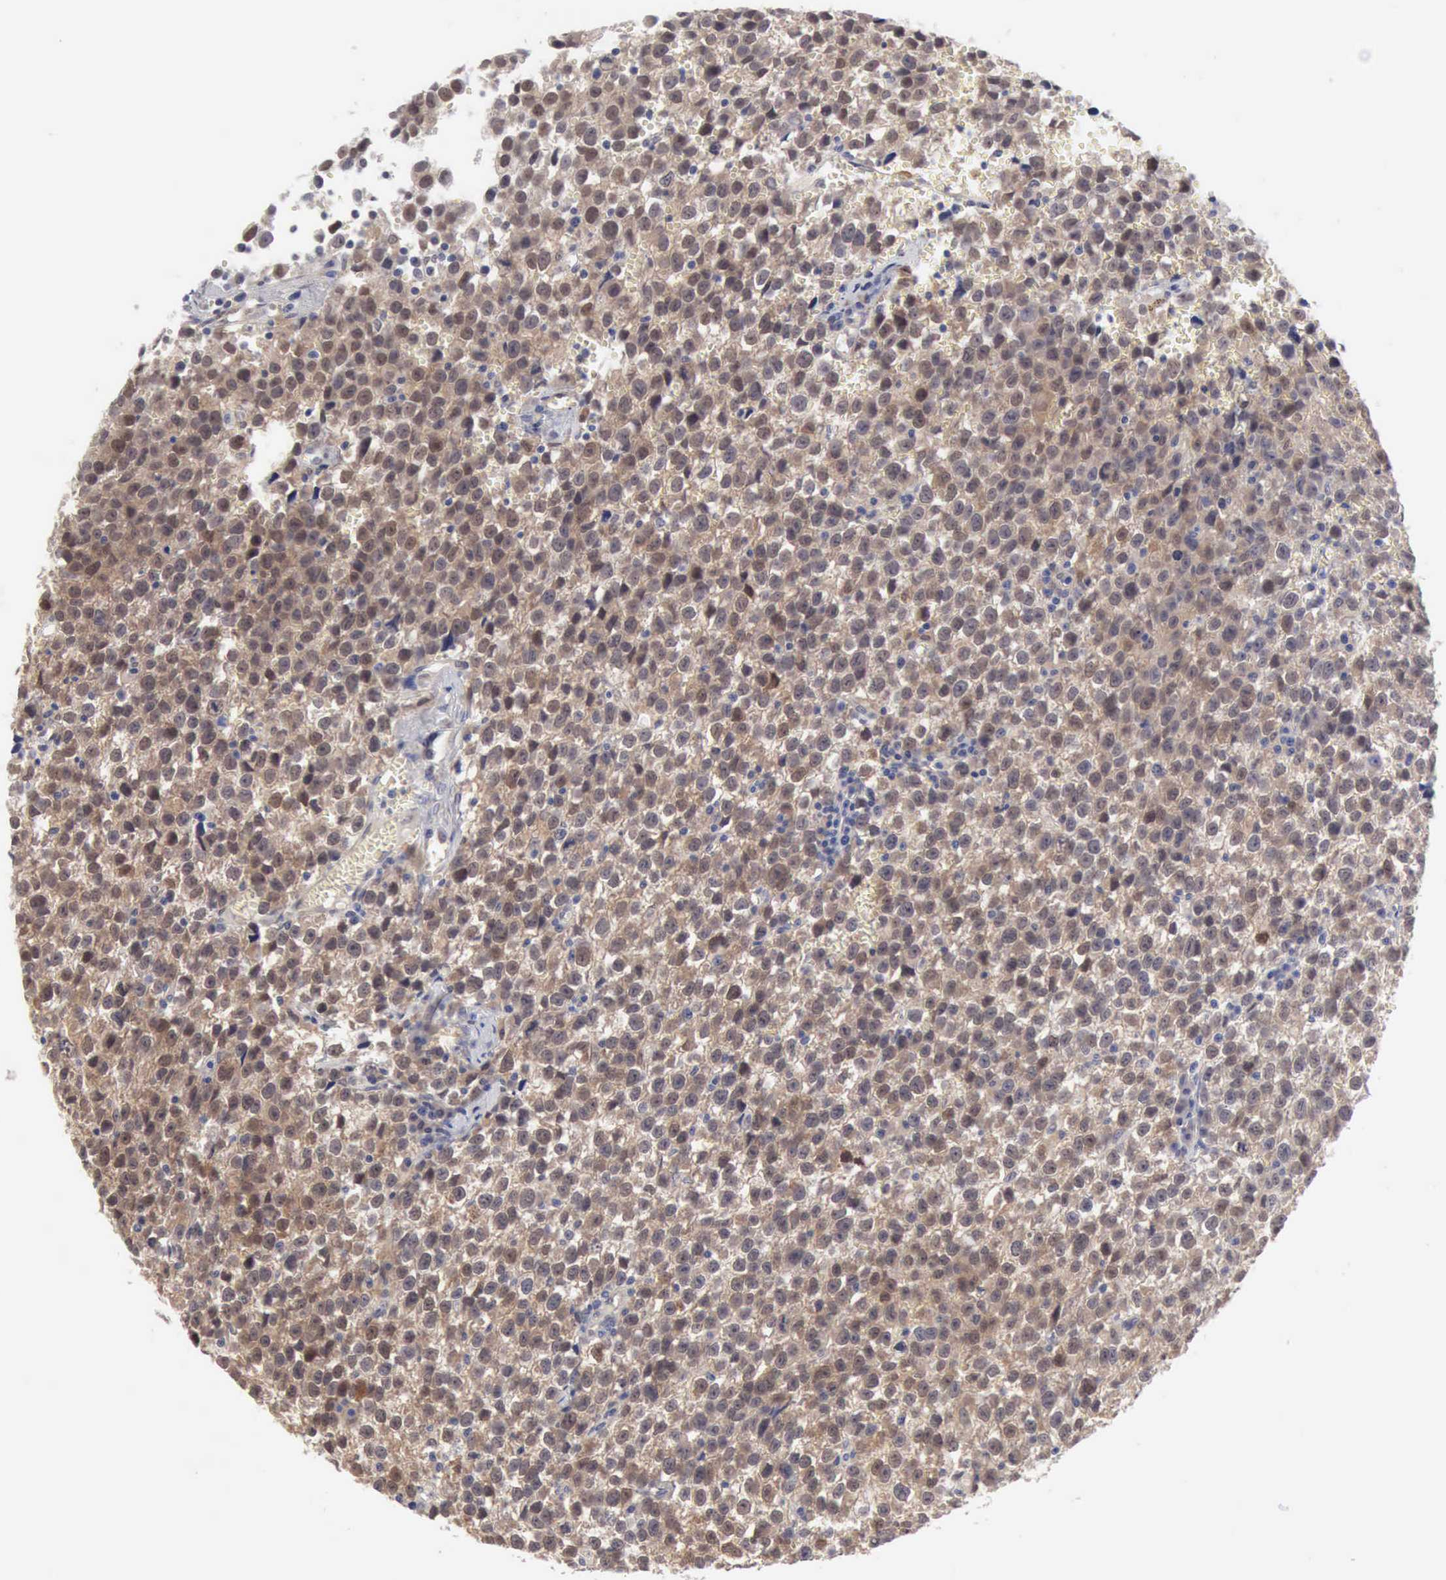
{"staining": {"intensity": "moderate", "quantity": "25%-75%", "location": "cytoplasmic/membranous"}, "tissue": "testis cancer", "cell_type": "Tumor cells", "image_type": "cancer", "snomed": [{"axis": "morphology", "description": "Seminoma, NOS"}, {"axis": "topography", "description": "Testis"}], "caption": "Testis cancer stained with a brown dye exhibits moderate cytoplasmic/membranous positive positivity in about 25%-75% of tumor cells.", "gene": "PTGR2", "patient": {"sex": "male", "age": 35}}